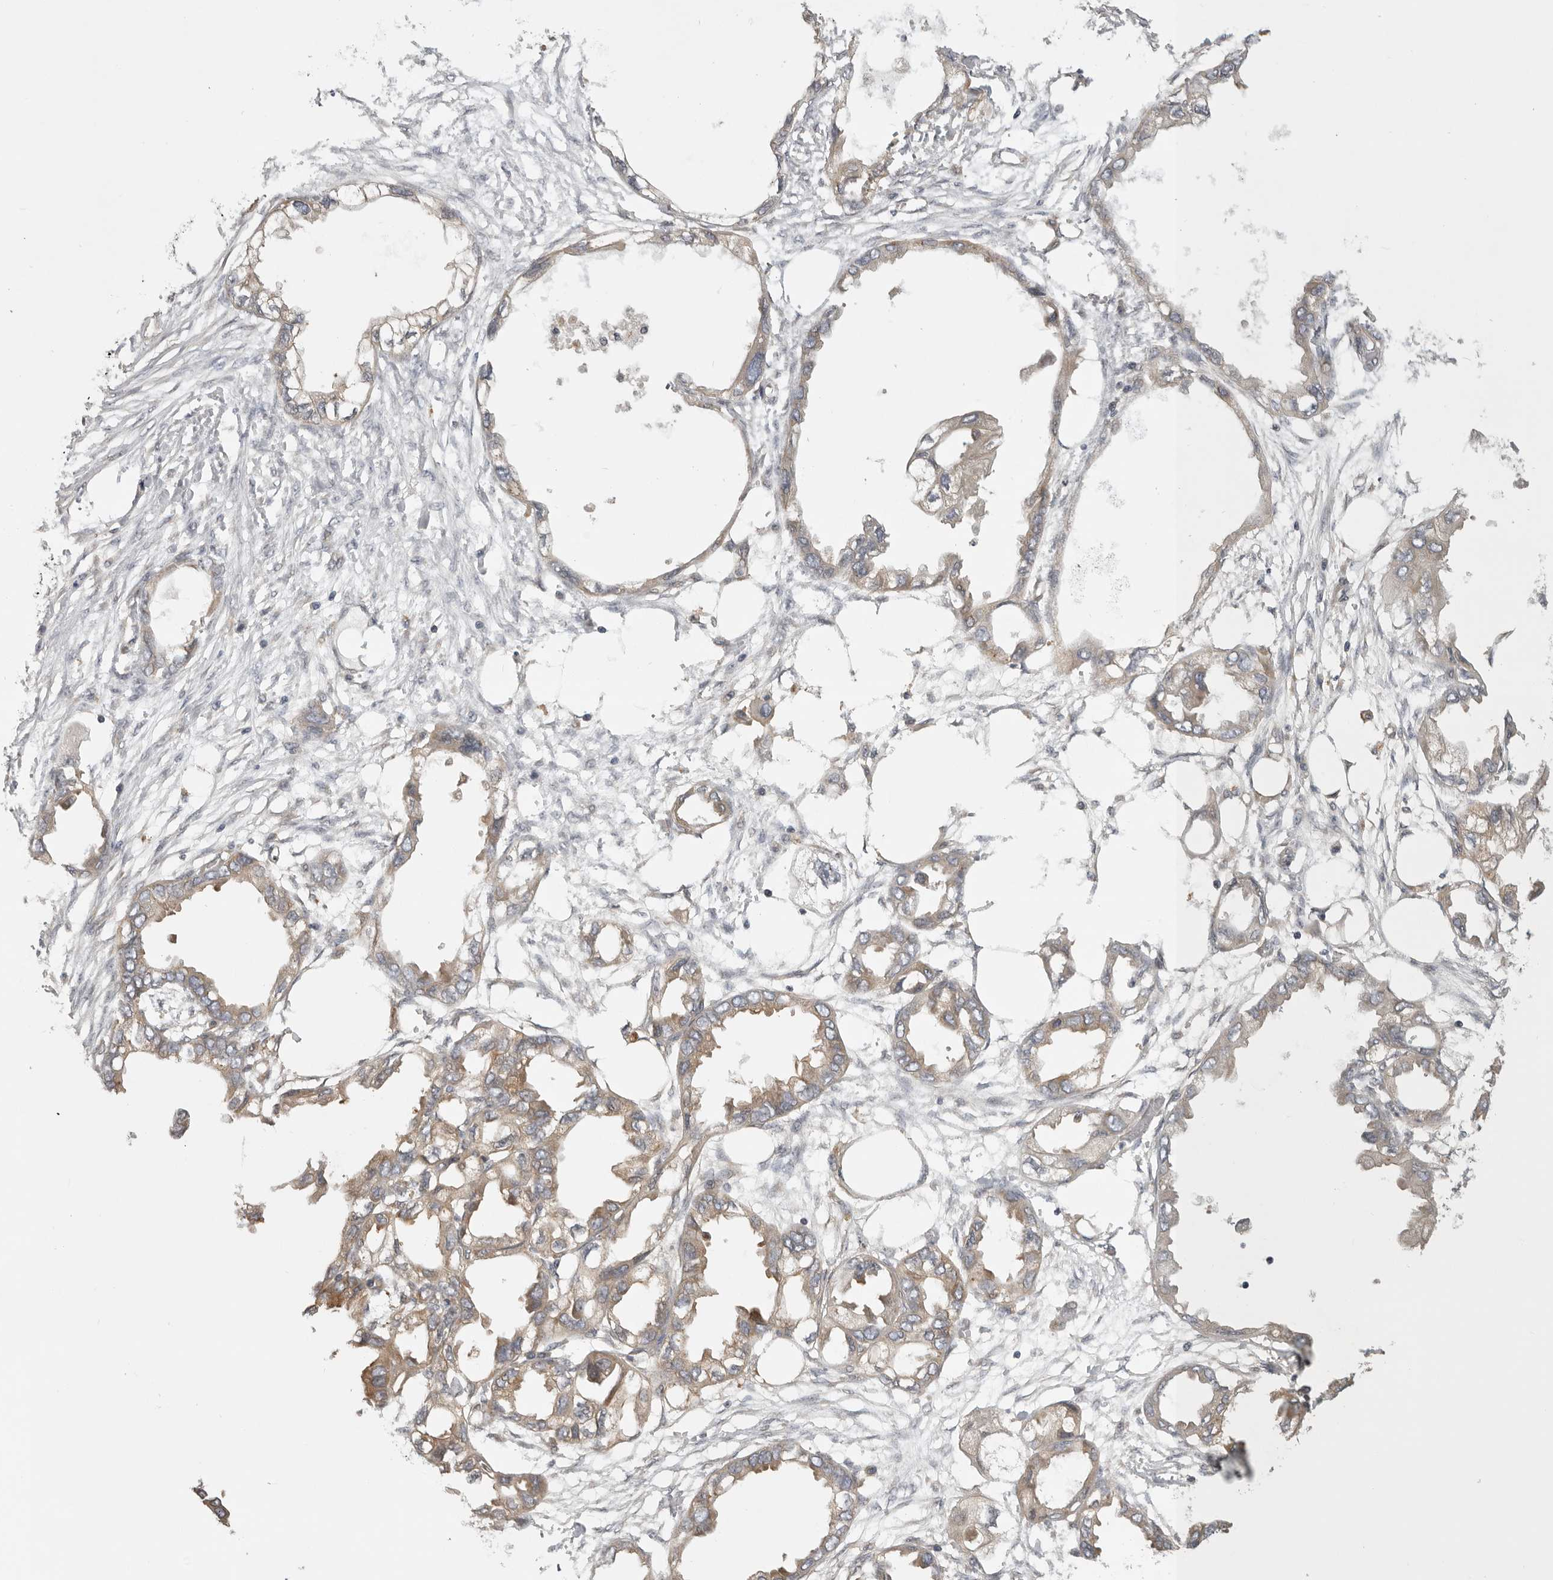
{"staining": {"intensity": "weak", "quantity": "25%-75%", "location": "cytoplasmic/membranous"}, "tissue": "endometrial cancer", "cell_type": "Tumor cells", "image_type": "cancer", "snomed": [{"axis": "morphology", "description": "Adenocarcinoma, NOS"}, {"axis": "morphology", "description": "Adenocarcinoma, metastatic, NOS"}, {"axis": "topography", "description": "Adipose tissue"}, {"axis": "topography", "description": "Endometrium"}], "caption": "Endometrial cancer (metastatic adenocarcinoma) stained with DAB IHC displays low levels of weak cytoplasmic/membranous positivity in approximately 25%-75% of tumor cells.", "gene": "CUEDC1", "patient": {"sex": "female", "age": 67}}